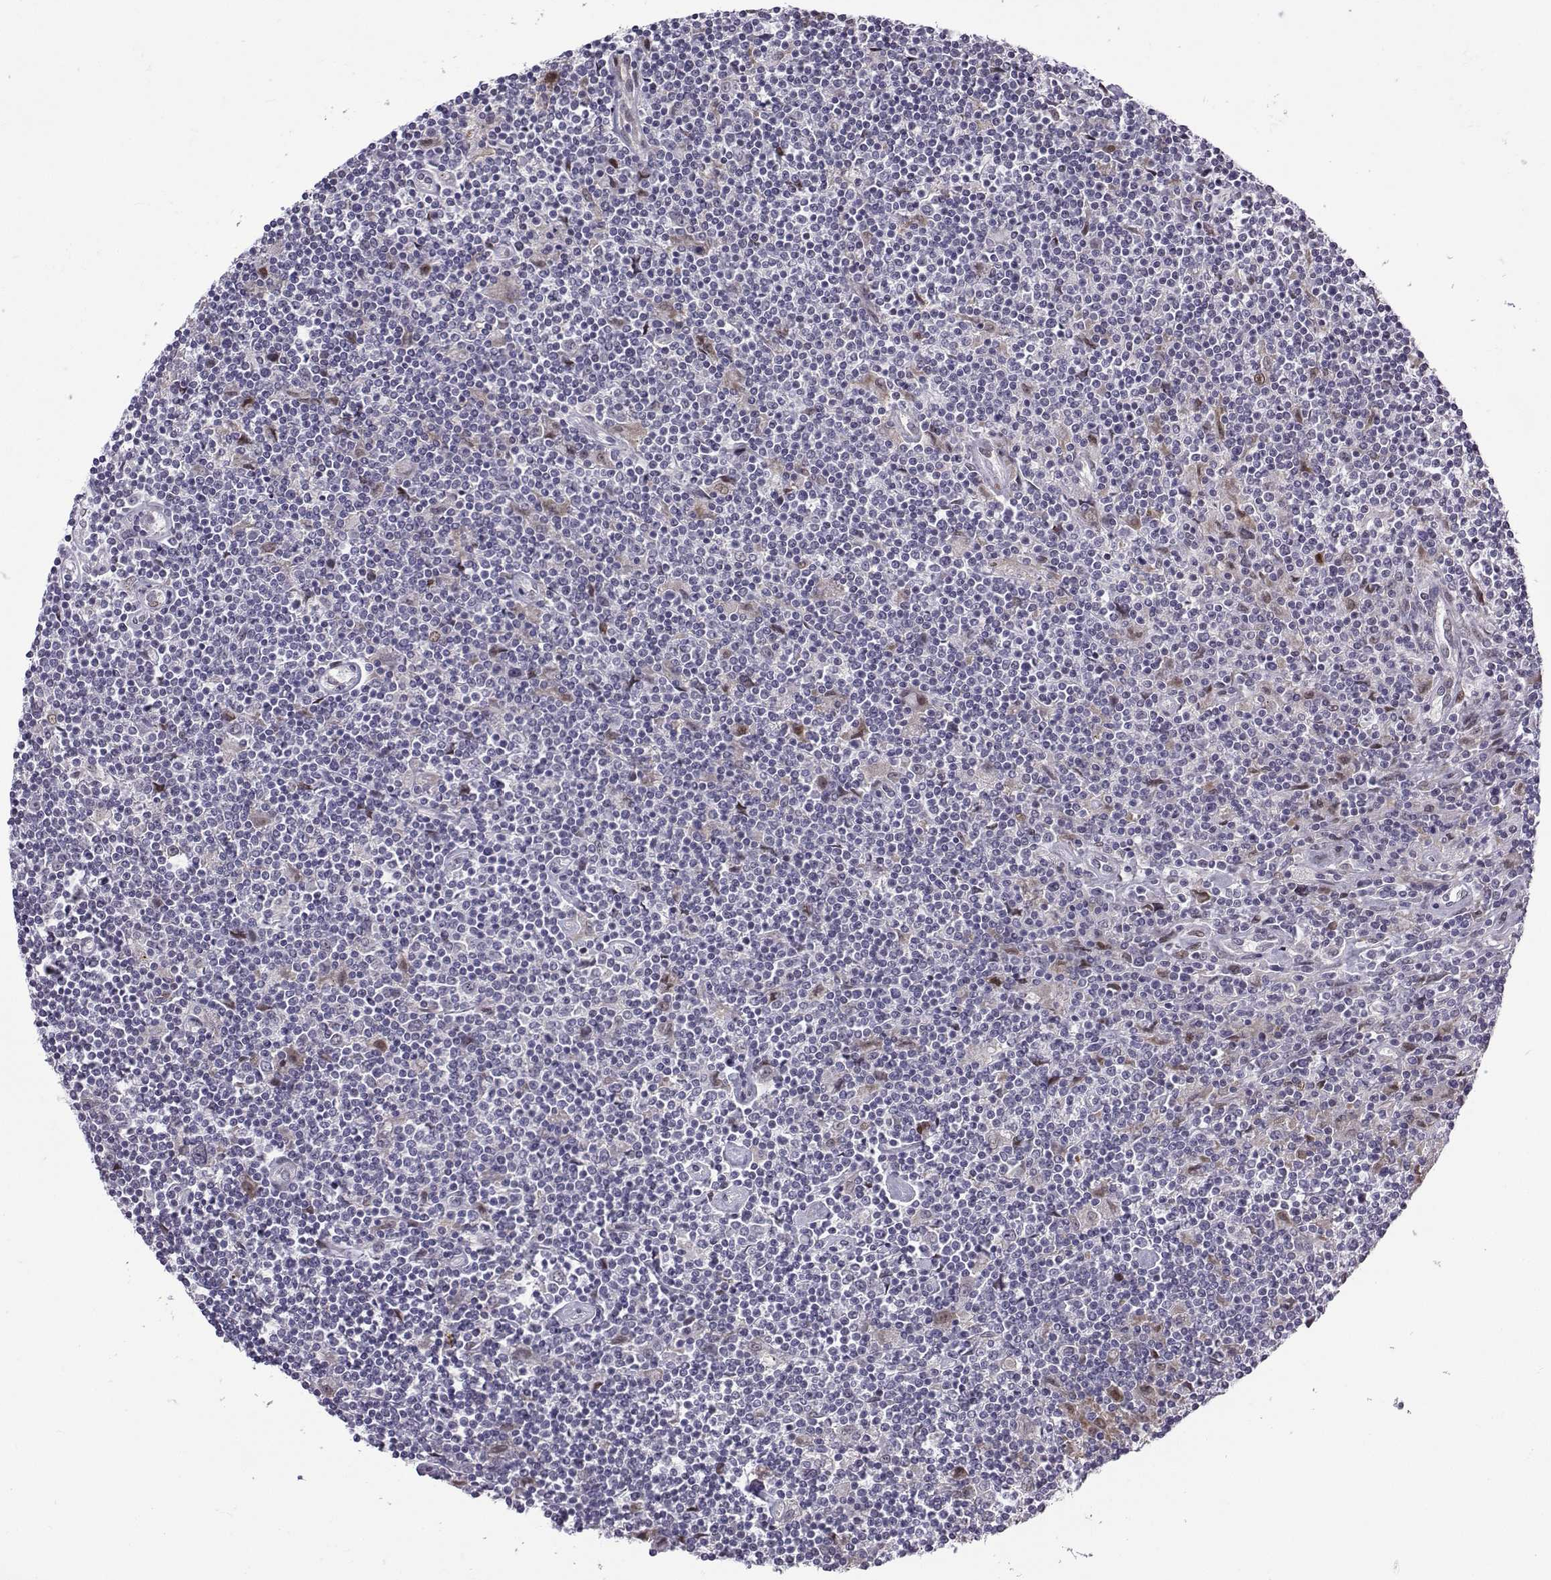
{"staining": {"intensity": "negative", "quantity": "none", "location": "none"}, "tissue": "lymphoma", "cell_type": "Tumor cells", "image_type": "cancer", "snomed": [{"axis": "morphology", "description": "Hodgkin's disease, NOS"}, {"axis": "topography", "description": "Lymph node"}], "caption": "Photomicrograph shows no protein expression in tumor cells of Hodgkin's disease tissue.", "gene": "FGF3", "patient": {"sex": "male", "age": 40}}